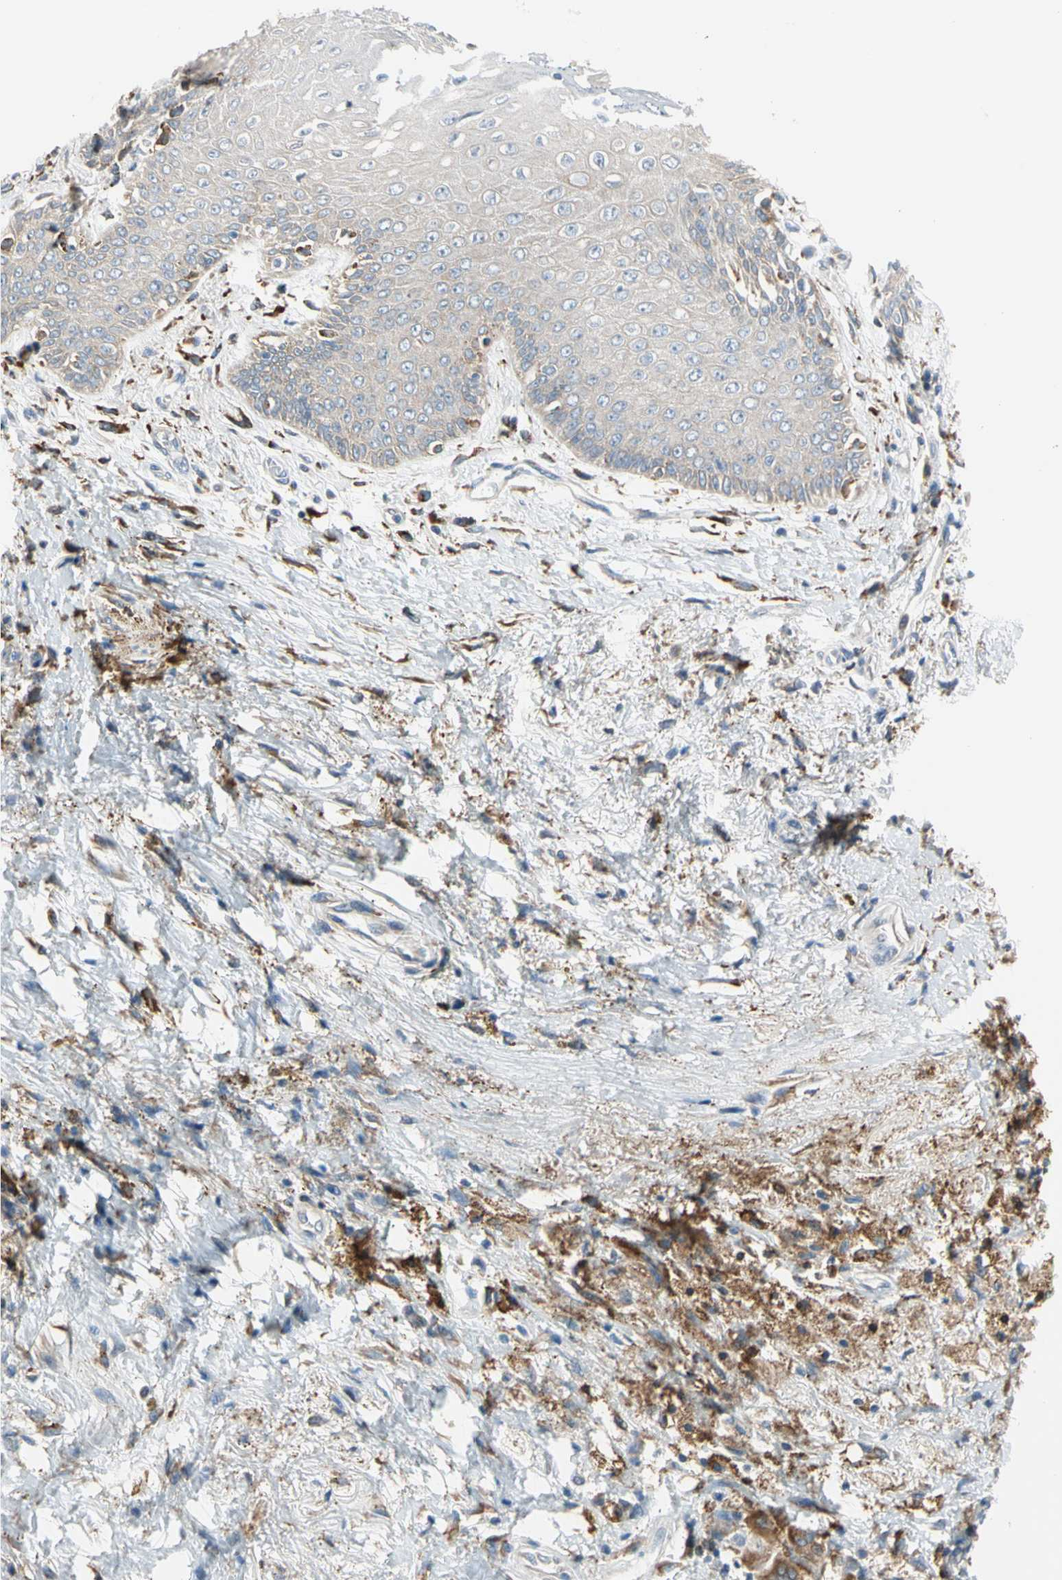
{"staining": {"intensity": "weak", "quantity": "25%-75%", "location": "cytoplasmic/membranous"}, "tissue": "skin", "cell_type": "Epidermal cells", "image_type": "normal", "snomed": [{"axis": "morphology", "description": "Normal tissue, NOS"}, {"axis": "topography", "description": "Anal"}], "caption": "Brown immunohistochemical staining in unremarkable human skin reveals weak cytoplasmic/membranous positivity in approximately 25%-75% of epidermal cells. (IHC, brightfield microscopy, high magnification).", "gene": "LRPAP1", "patient": {"sex": "female", "age": 46}}